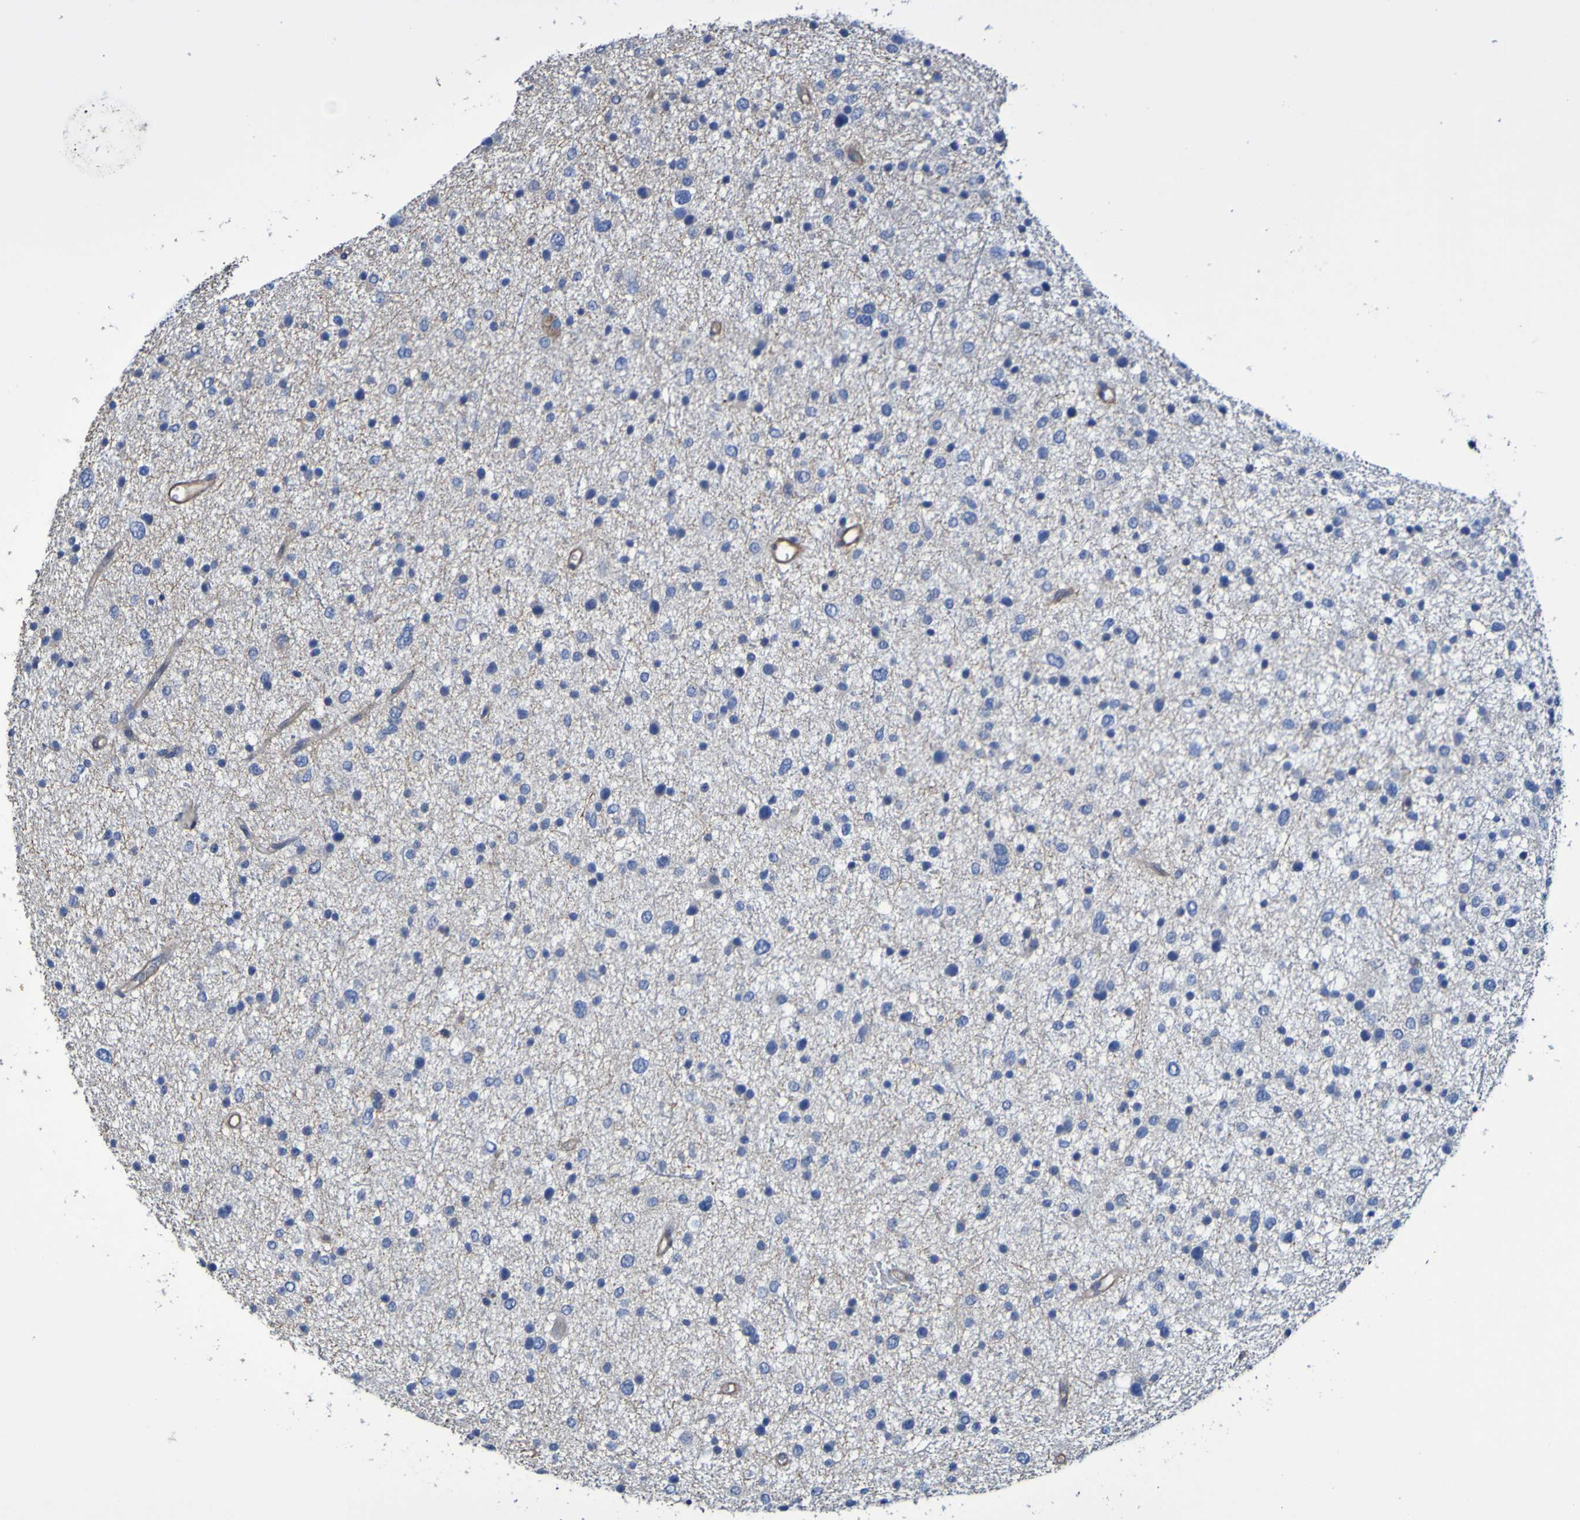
{"staining": {"intensity": "negative", "quantity": "none", "location": "none"}, "tissue": "glioma", "cell_type": "Tumor cells", "image_type": "cancer", "snomed": [{"axis": "morphology", "description": "Glioma, malignant, Low grade"}, {"axis": "topography", "description": "Brain"}], "caption": "Tumor cells show no significant protein positivity in glioma. The staining was performed using DAB (3,3'-diaminobenzidine) to visualize the protein expression in brown, while the nuclei were stained in blue with hematoxylin (Magnification: 20x).", "gene": "SRPRB", "patient": {"sex": "female", "age": 37}}